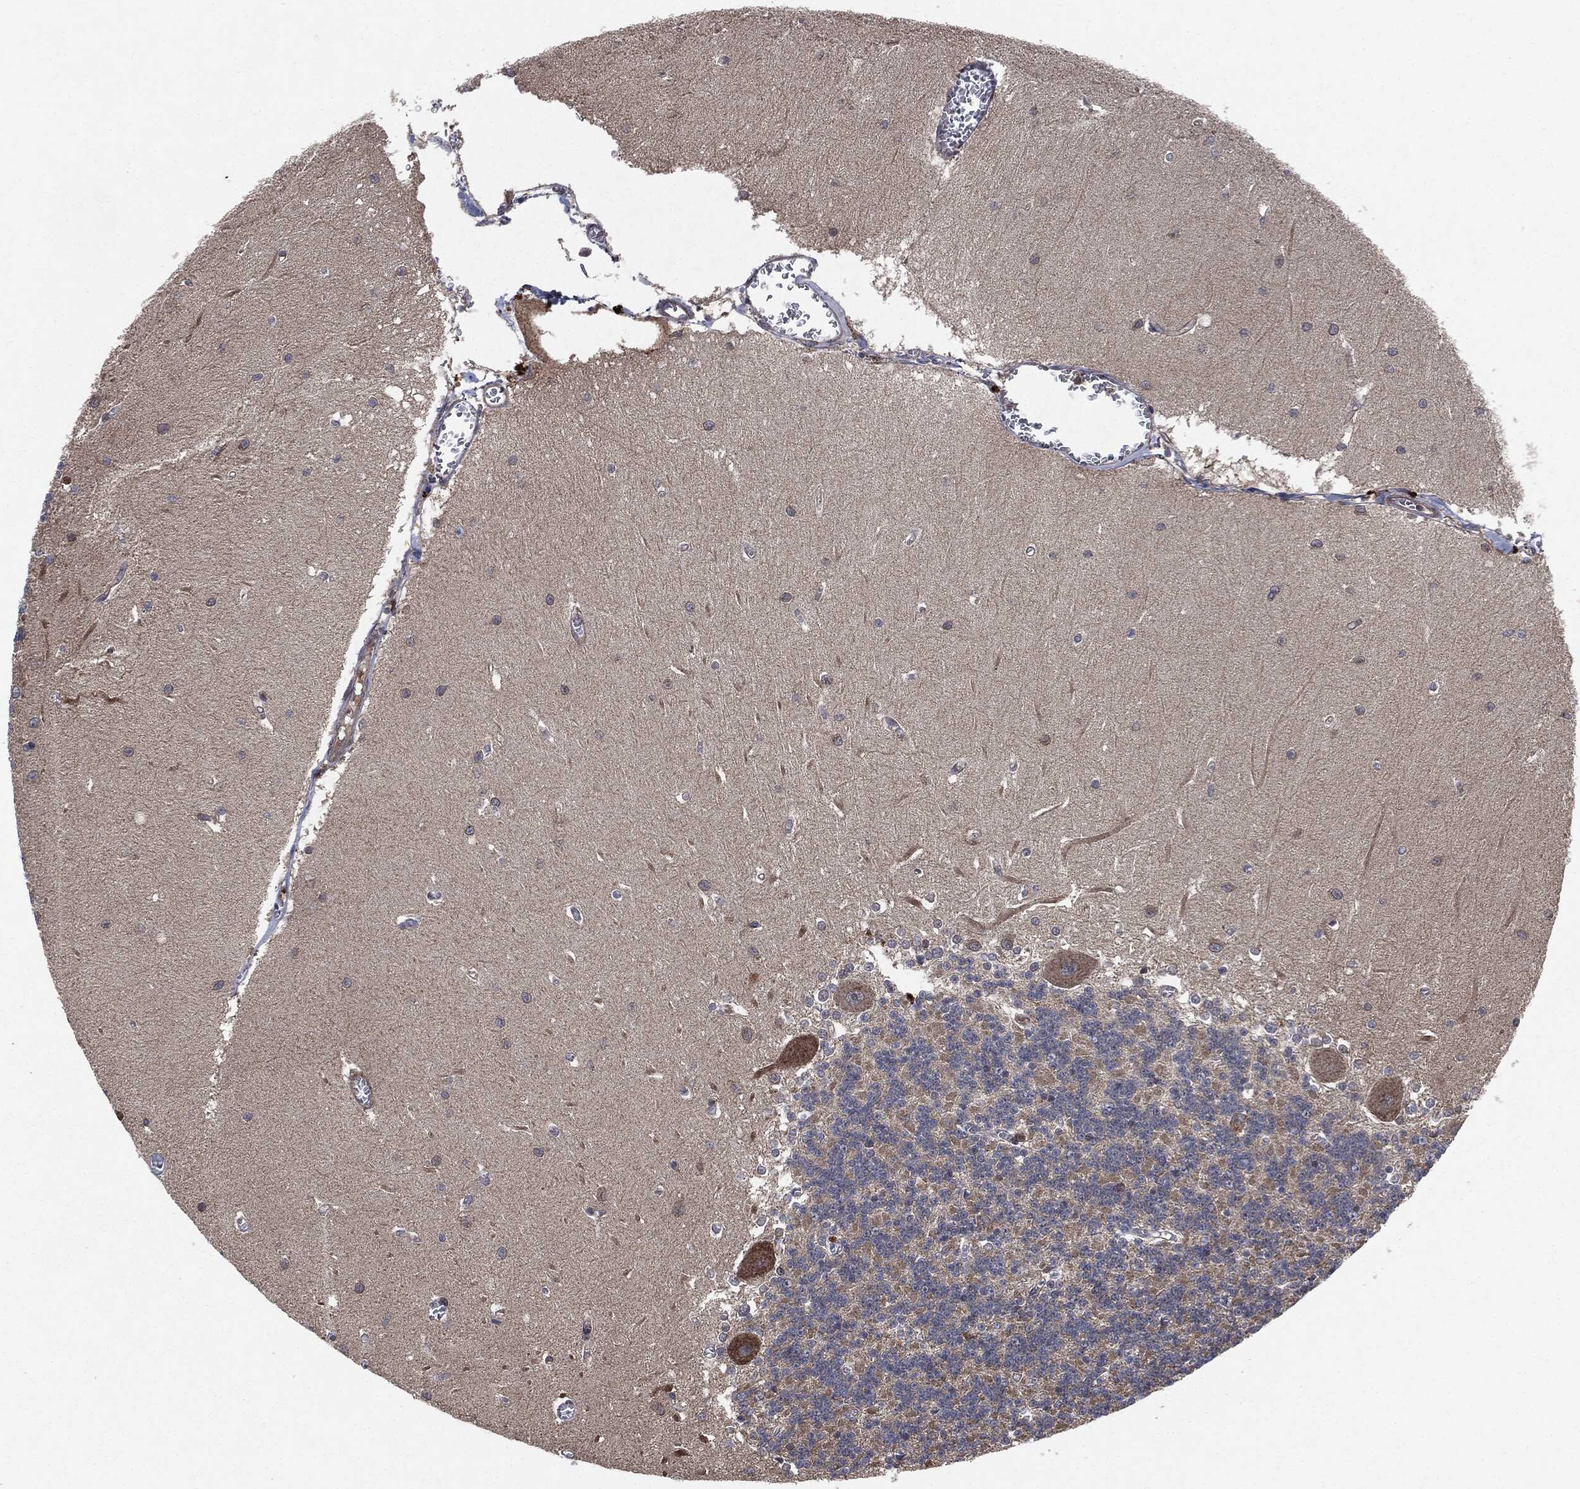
{"staining": {"intensity": "negative", "quantity": "none", "location": "none"}, "tissue": "cerebellum", "cell_type": "Cells in granular layer", "image_type": "normal", "snomed": [{"axis": "morphology", "description": "Normal tissue, NOS"}, {"axis": "topography", "description": "Cerebellum"}], "caption": "High power microscopy image of an immunohistochemistry histopathology image of unremarkable cerebellum, revealing no significant positivity in cells in granular layer.", "gene": "RAF1", "patient": {"sex": "male", "age": 37}}